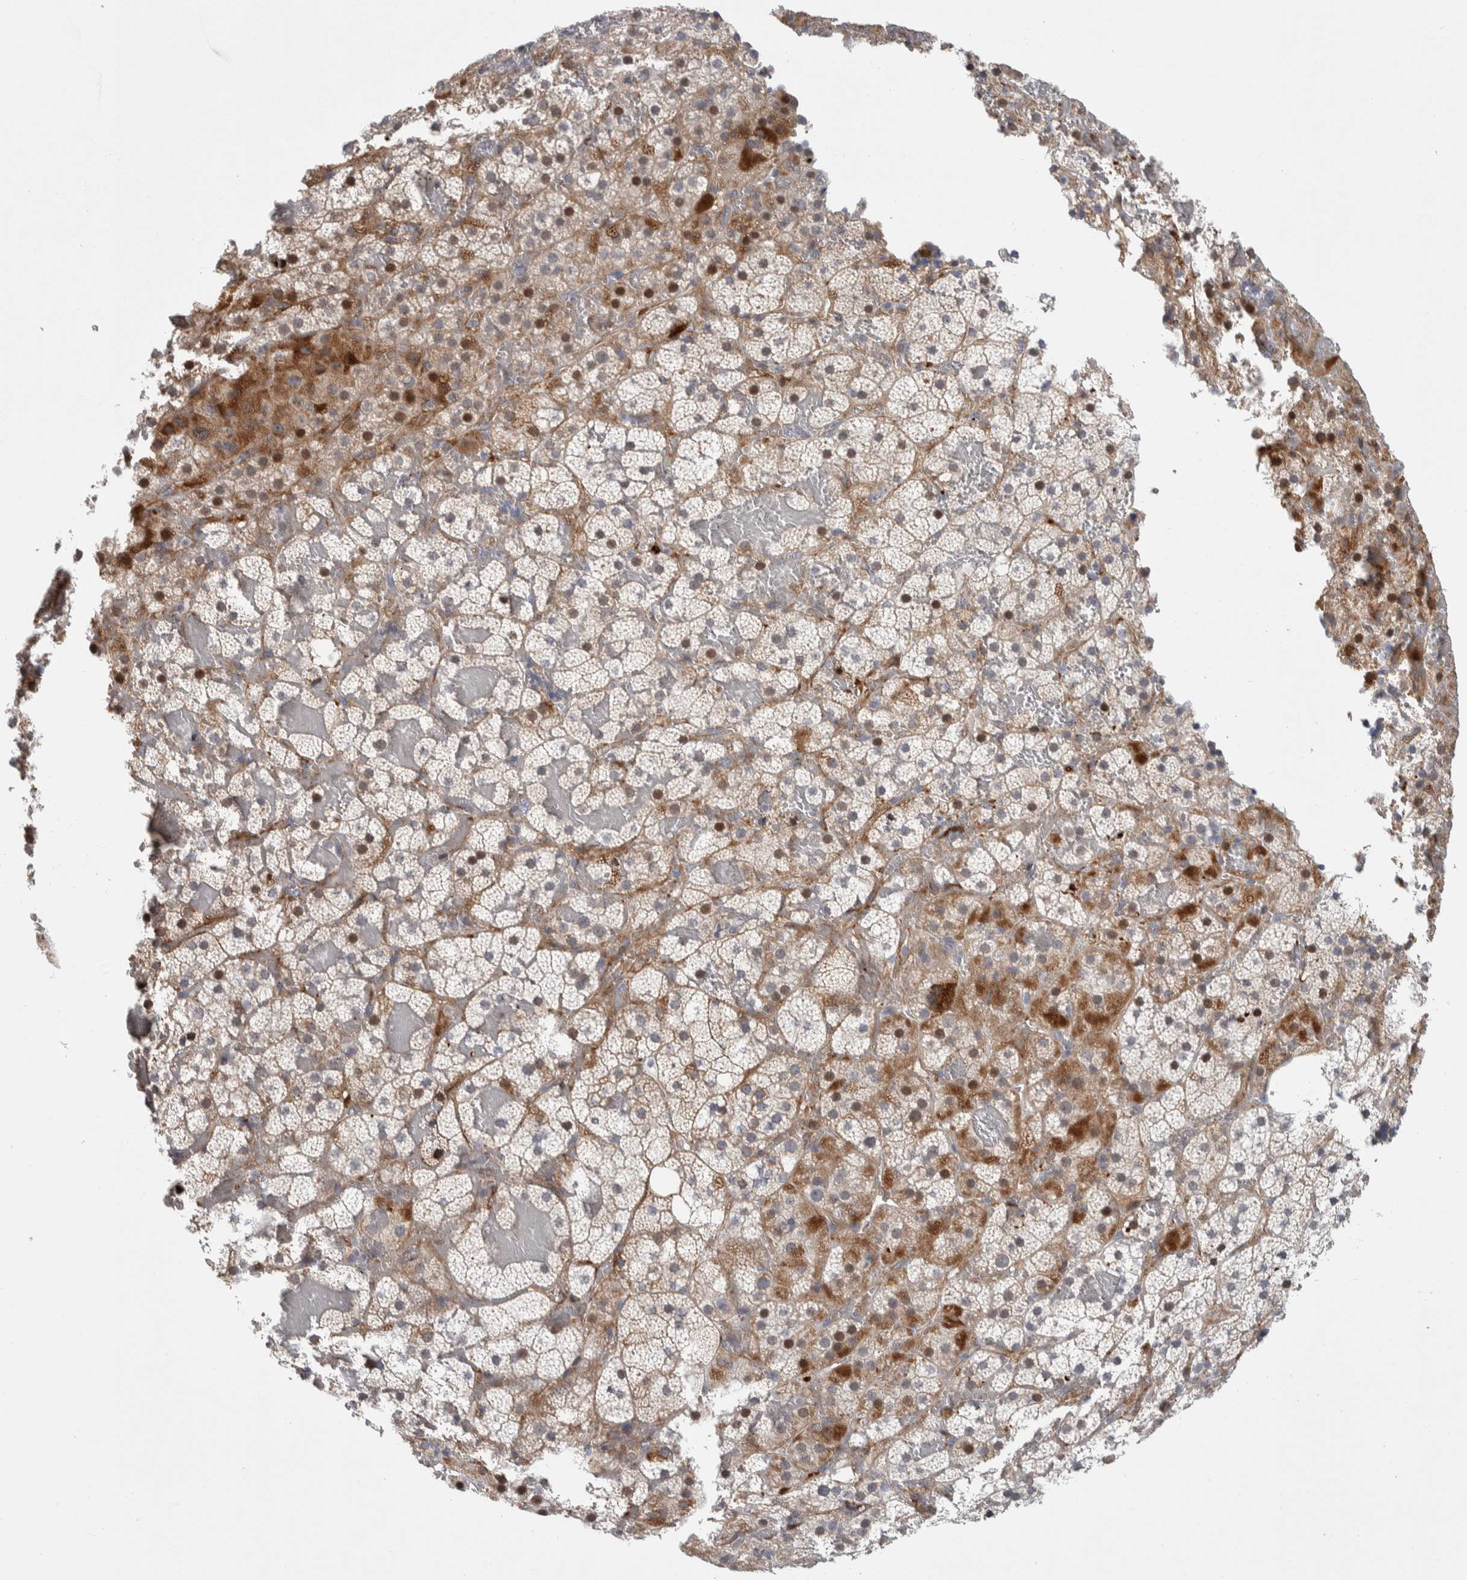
{"staining": {"intensity": "moderate", "quantity": "25%-75%", "location": "cytoplasmic/membranous"}, "tissue": "adrenal gland", "cell_type": "Glandular cells", "image_type": "normal", "snomed": [{"axis": "morphology", "description": "Normal tissue, NOS"}, {"axis": "topography", "description": "Adrenal gland"}], "caption": "A micrograph of adrenal gland stained for a protein shows moderate cytoplasmic/membranous brown staining in glandular cells.", "gene": "PSMG3", "patient": {"sex": "female", "age": 59}}